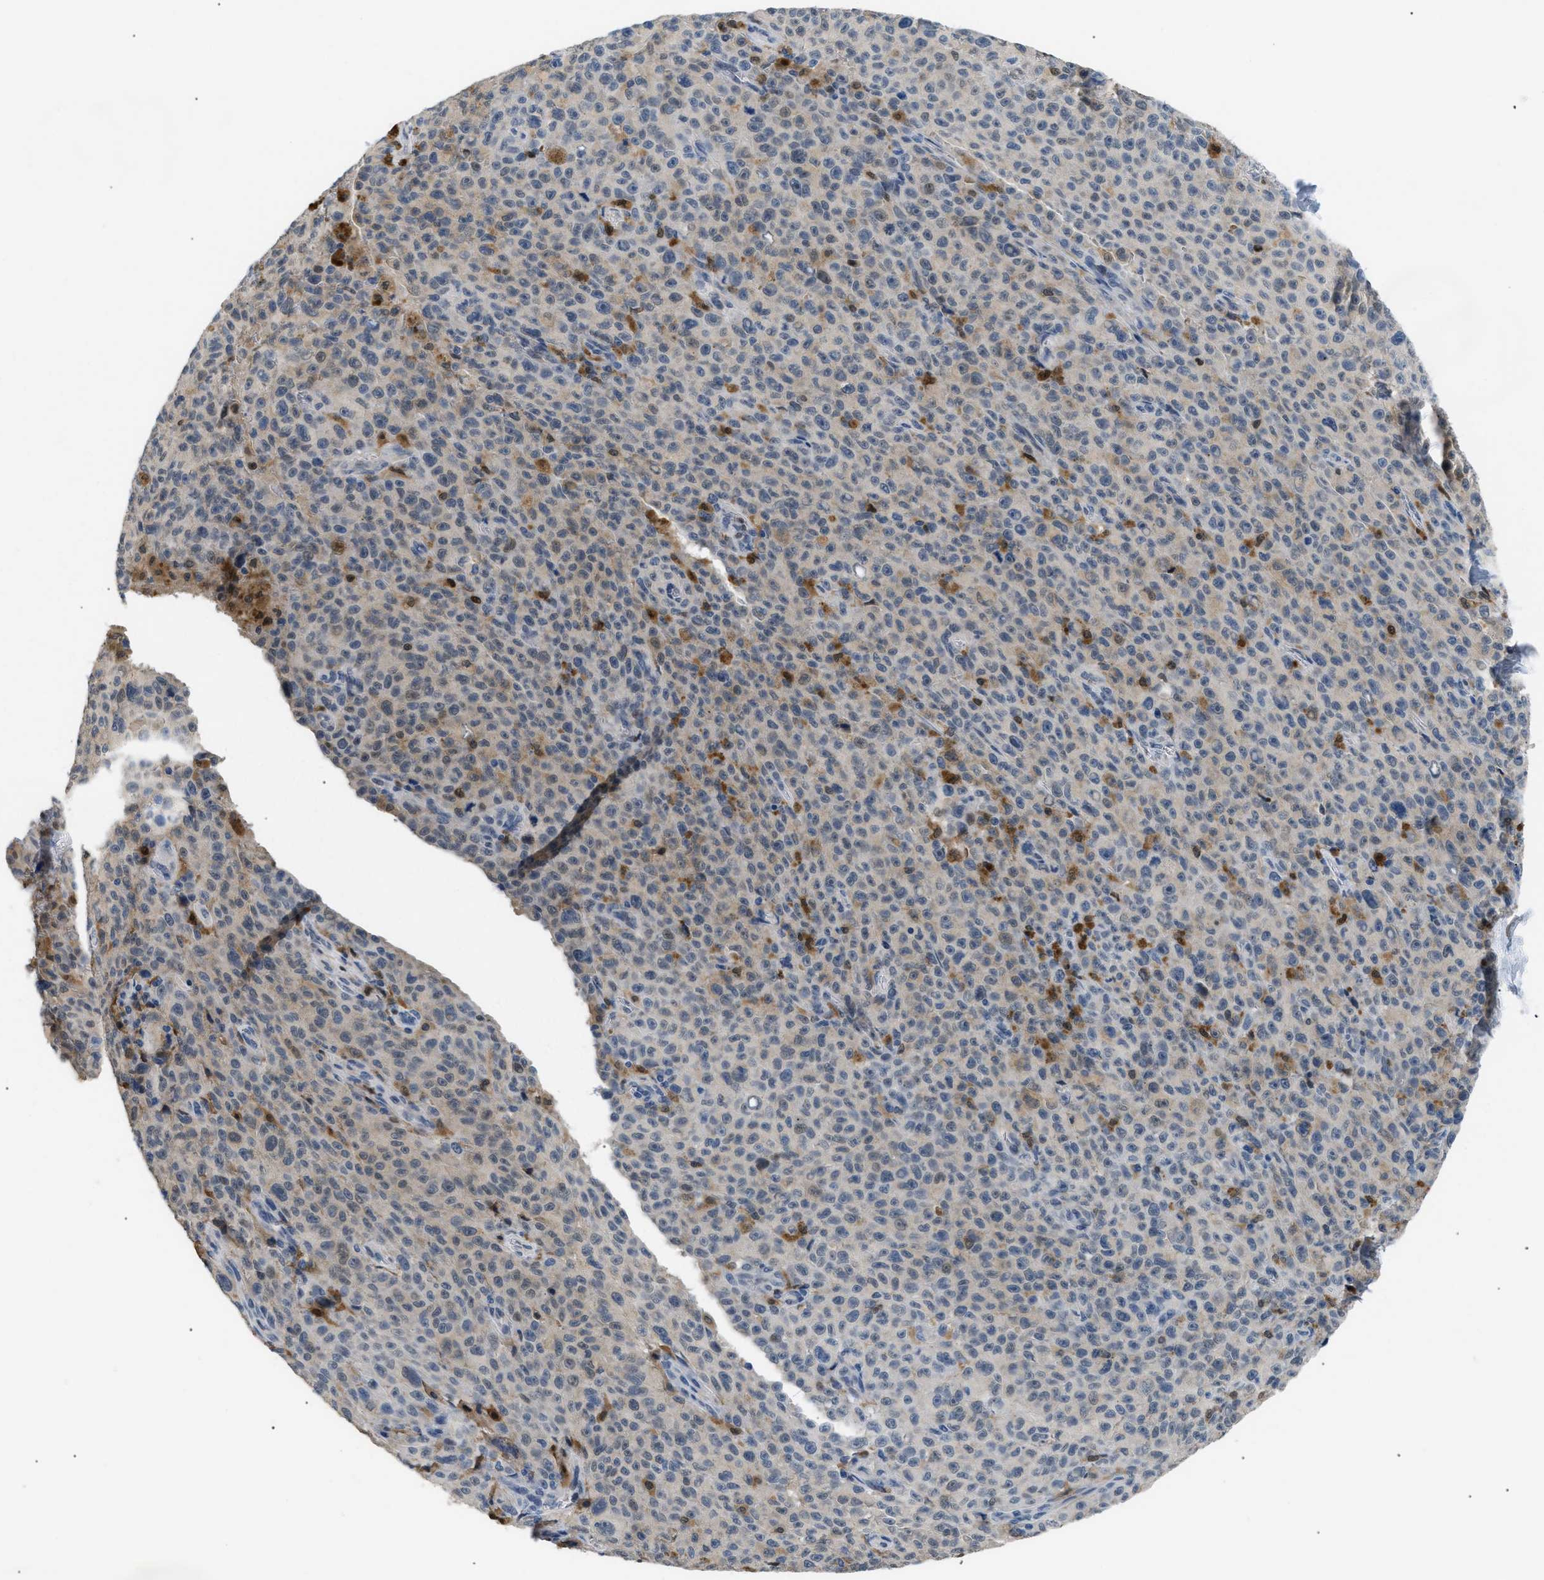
{"staining": {"intensity": "weak", "quantity": "25%-75%", "location": "cytoplasmic/membranous"}, "tissue": "melanoma", "cell_type": "Tumor cells", "image_type": "cancer", "snomed": [{"axis": "morphology", "description": "Malignant melanoma, NOS"}, {"axis": "topography", "description": "Skin"}], "caption": "Human melanoma stained with a brown dye exhibits weak cytoplasmic/membranous positive staining in about 25%-75% of tumor cells.", "gene": "AKR1A1", "patient": {"sex": "female", "age": 82}}